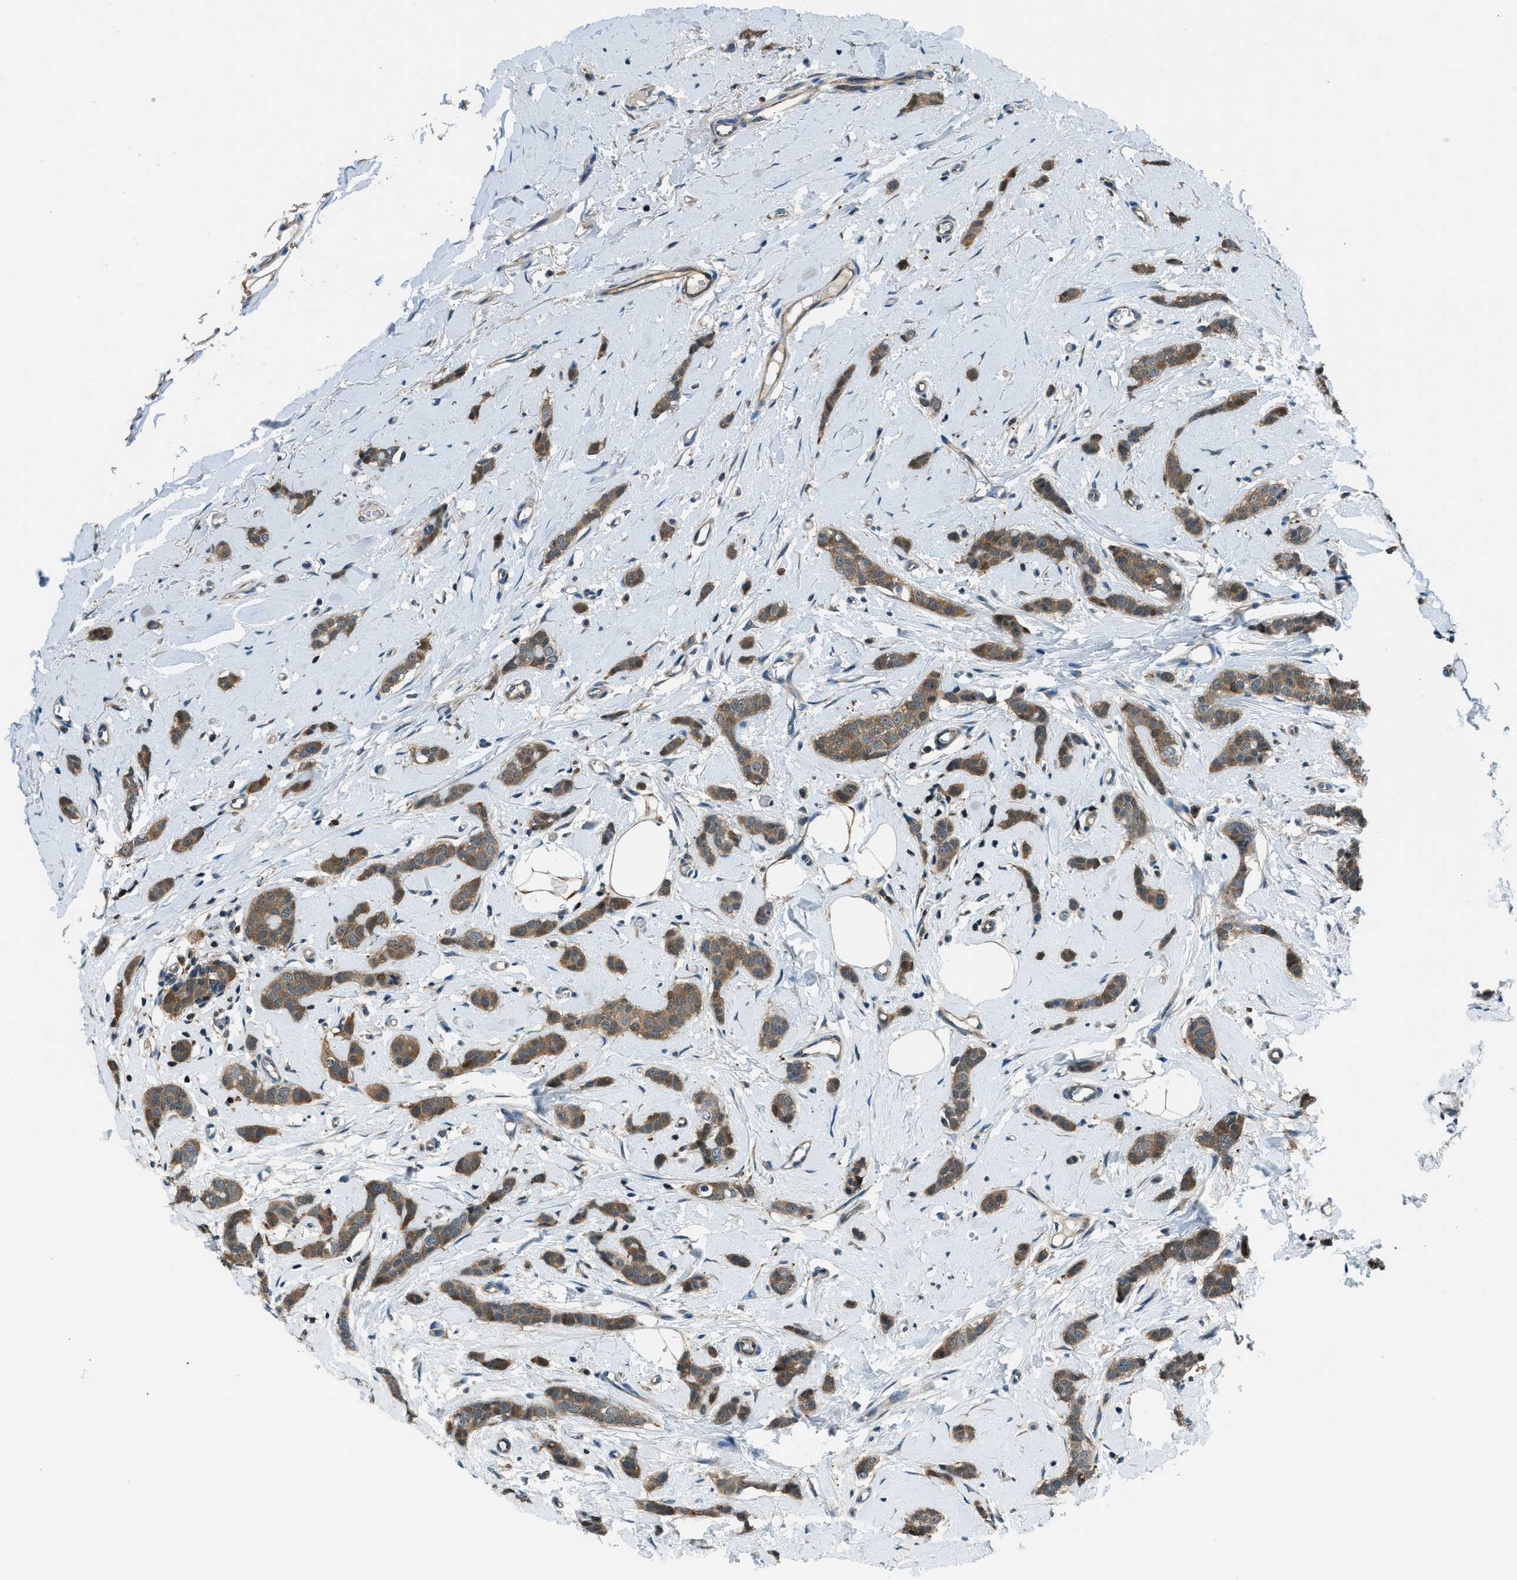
{"staining": {"intensity": "moderate", "quantity": ">75%", "location": "cytoplasmic/membranous"}, "tissue": "breast cancer", "cell_type": "Tumor cells", "image_type": "cancer", "snomed": [{"axis": "morphology", "description": "Lobular carcinoma"}, {"axis": "topography", "description": "Skin"}, {"axis": "topography", "description": "Breast"}], "caption": "The histopathology image demonstrates staining of lobular carcinoma (breast), revealing moderate cytoplasmic/membranous protein staining (brown color) within tumor cells.", "gene": "HEBP2", "patient": {"sex": "female", "age": 46}}